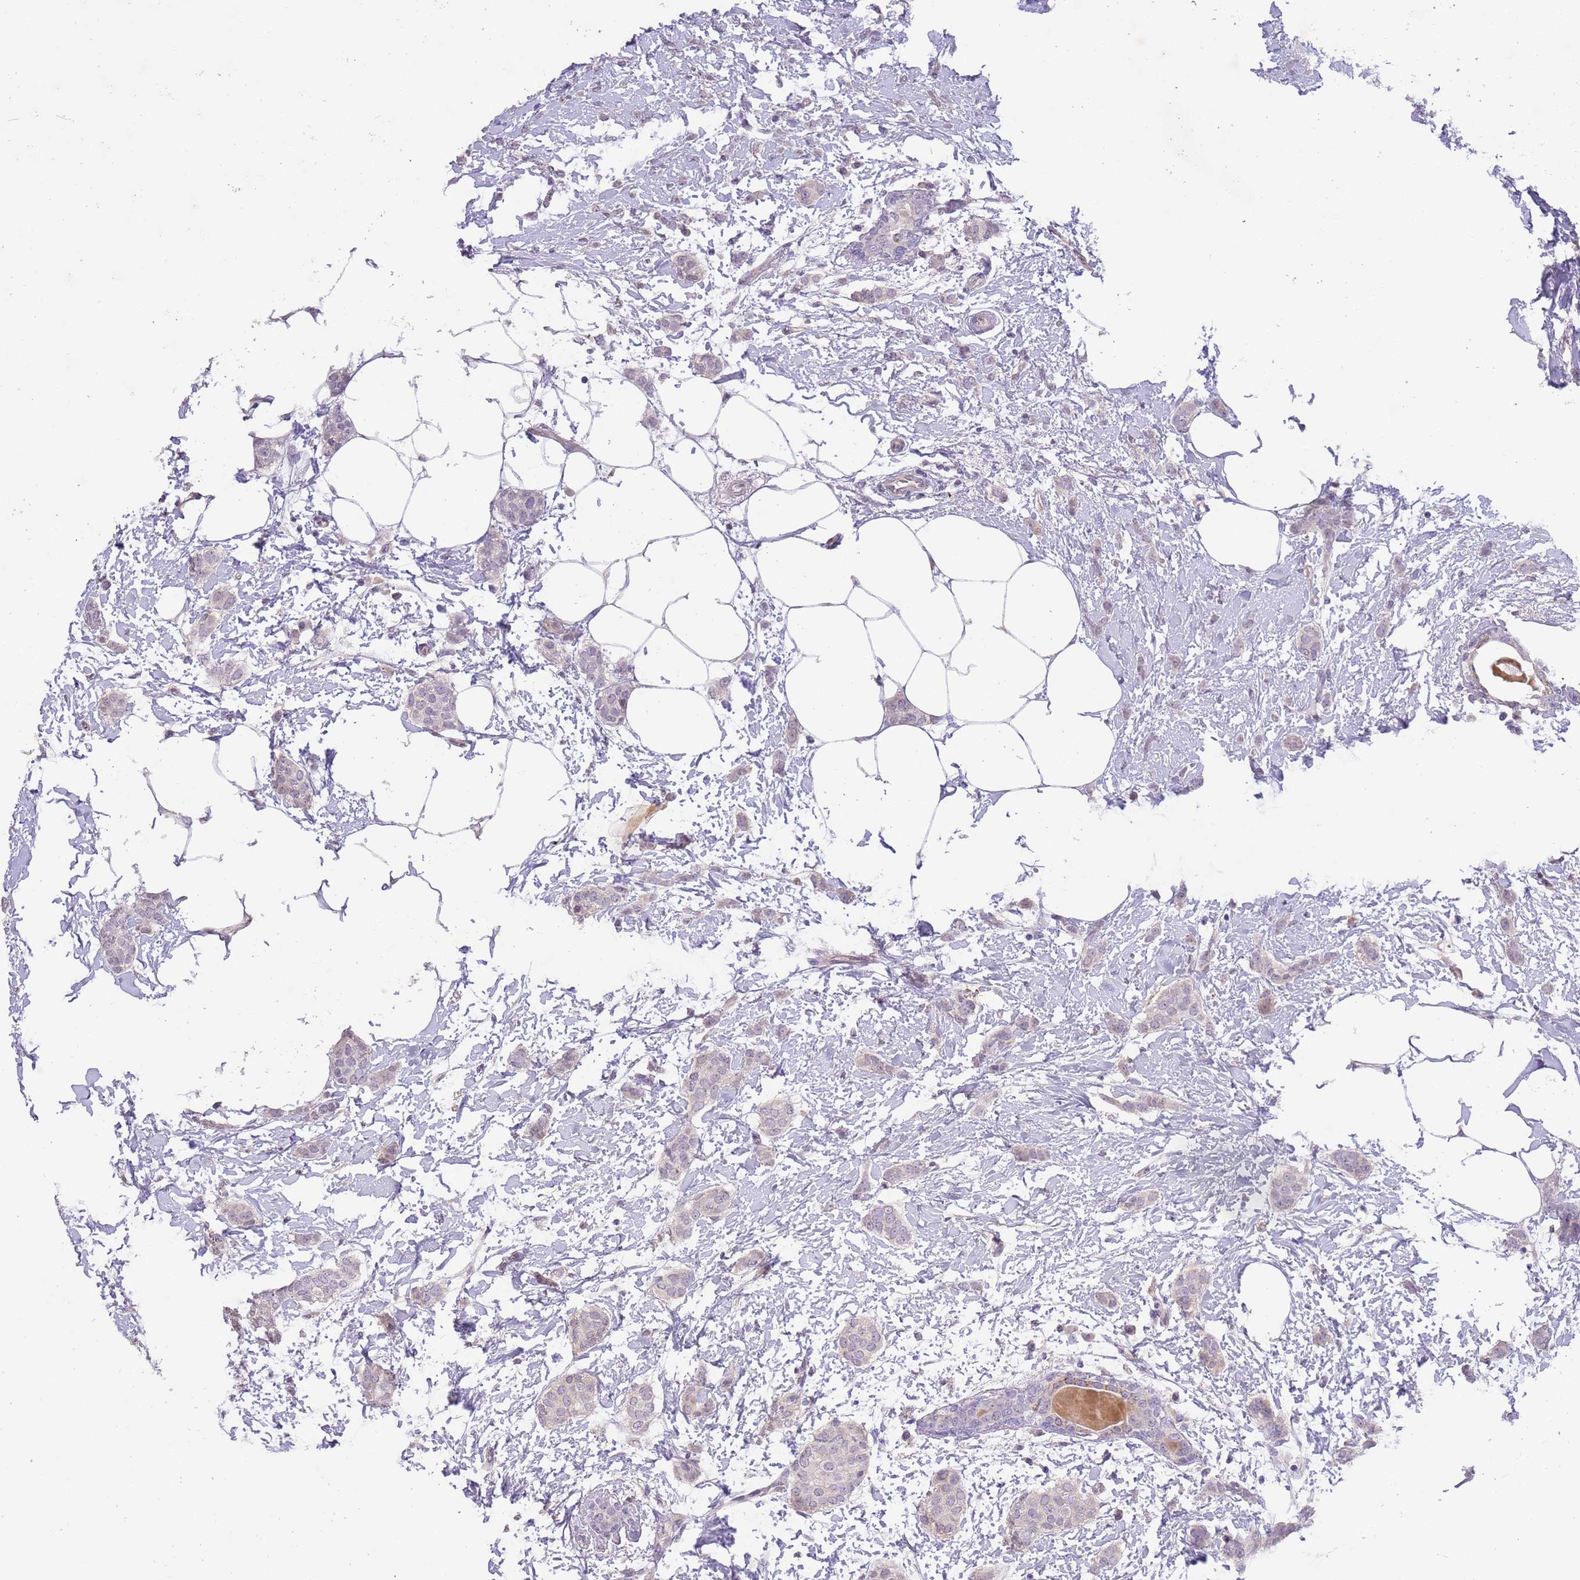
{"staining": {"intensity": "negative", "quantity": "none", "location": "none"}, "tissue": "breast cancer", "cell_type": "Tumor cells", "image_type": "cancer", "snomed": [{"axis": "morphology", "description": "Duct carcinoma"}, {"axis": "topography", "description": "Breast"}], "caption": "Breast cancer was stained to show a protein in brown. There is no significant expression in tumor cells.", "gene": "ZNF658", "patient": {"sex": "female", "age": 72}}